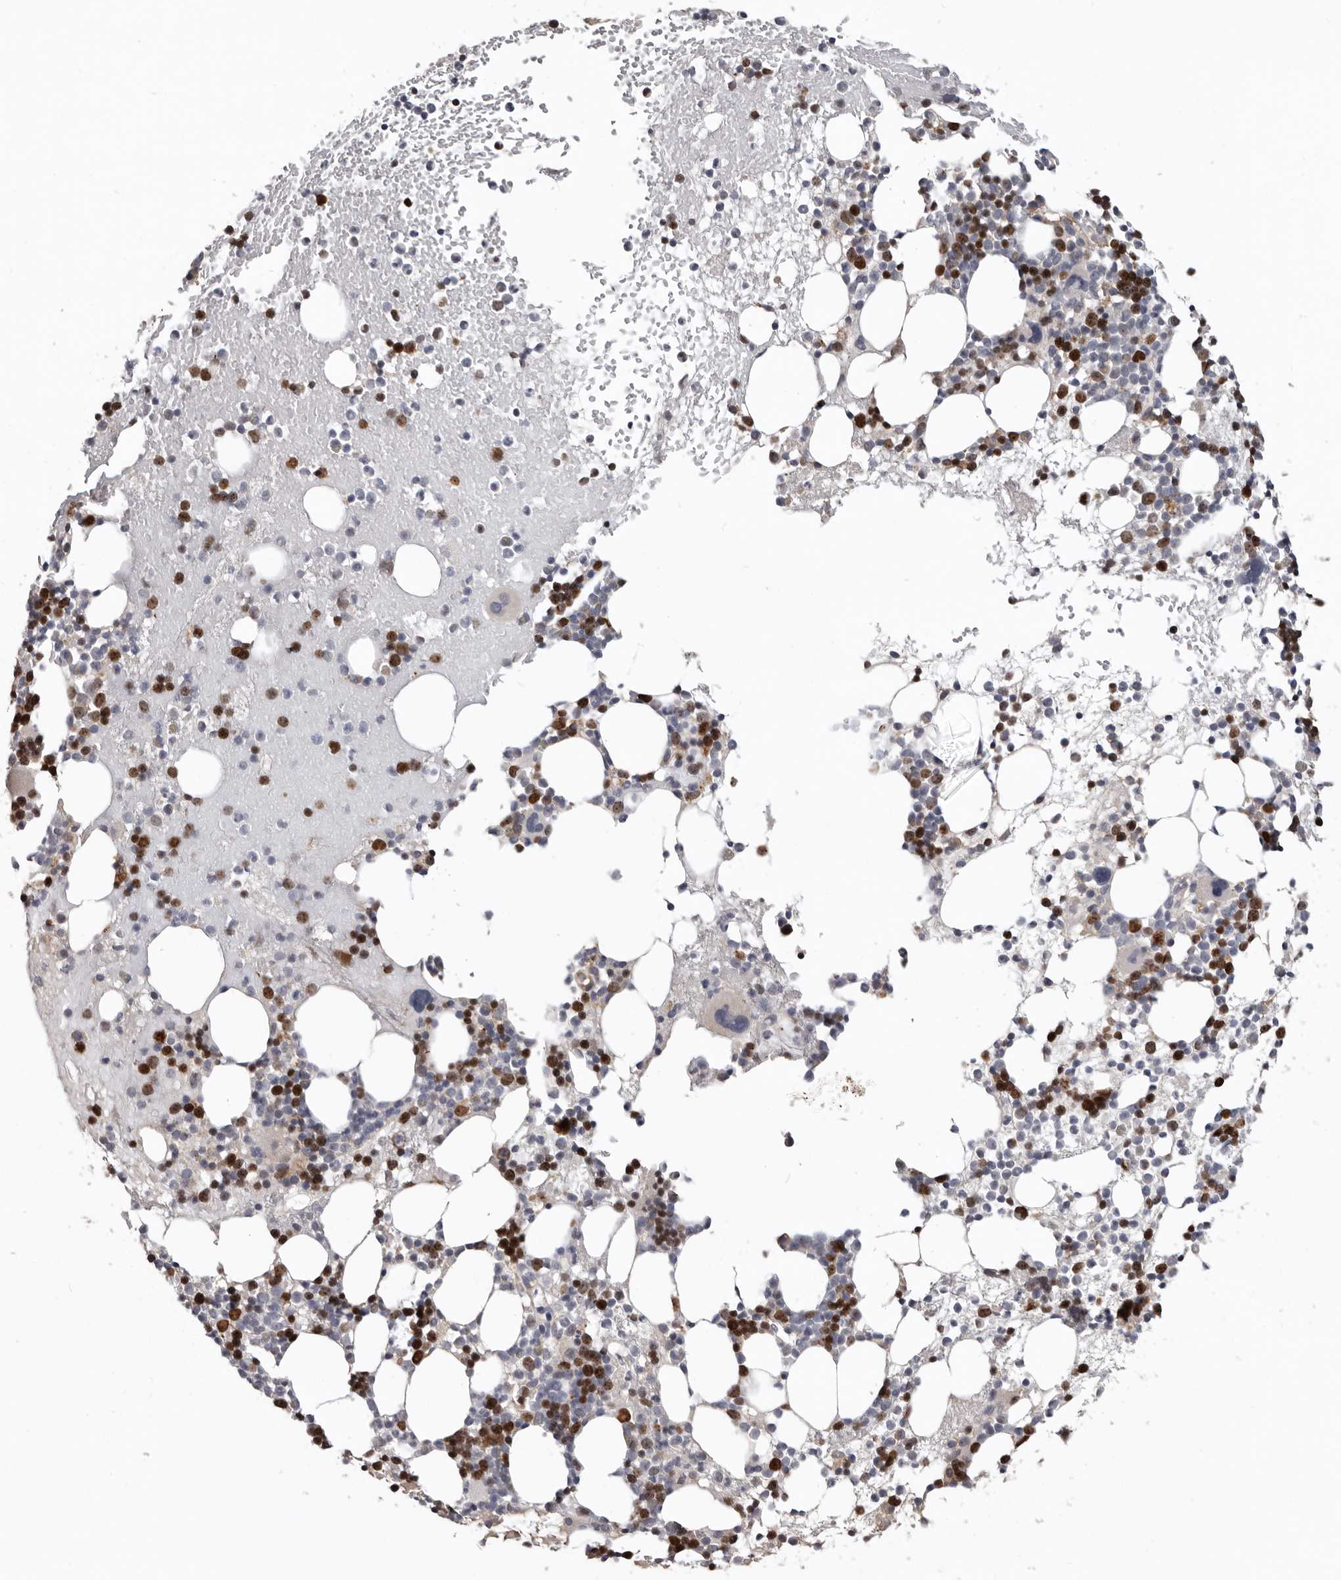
{"staining": {"intensity": "strong", "quantity": "25%-75%", "location": "nuclear"}, "tissue": "bone marrow", "cell_type": "Hematopoietic cells", "image_type": "normal", "snomed": [{"axis": "morphology", "description": "Normal tissue, NOS"}, {"axis": "topography", "description": "Bone marrow"}], "caption": "Protein staining by immunohistochemistry (IHC) exhibits strong nuclear expression in about 25%-75% of hematopoietic cells in unremarkable bone marrow. (DAB (3,3'-diaminobenzidine) IHC with brightfield microscopy, high magnification).", "gene": "CDCA8", "patient": {"sex": "female", "age": 57}}